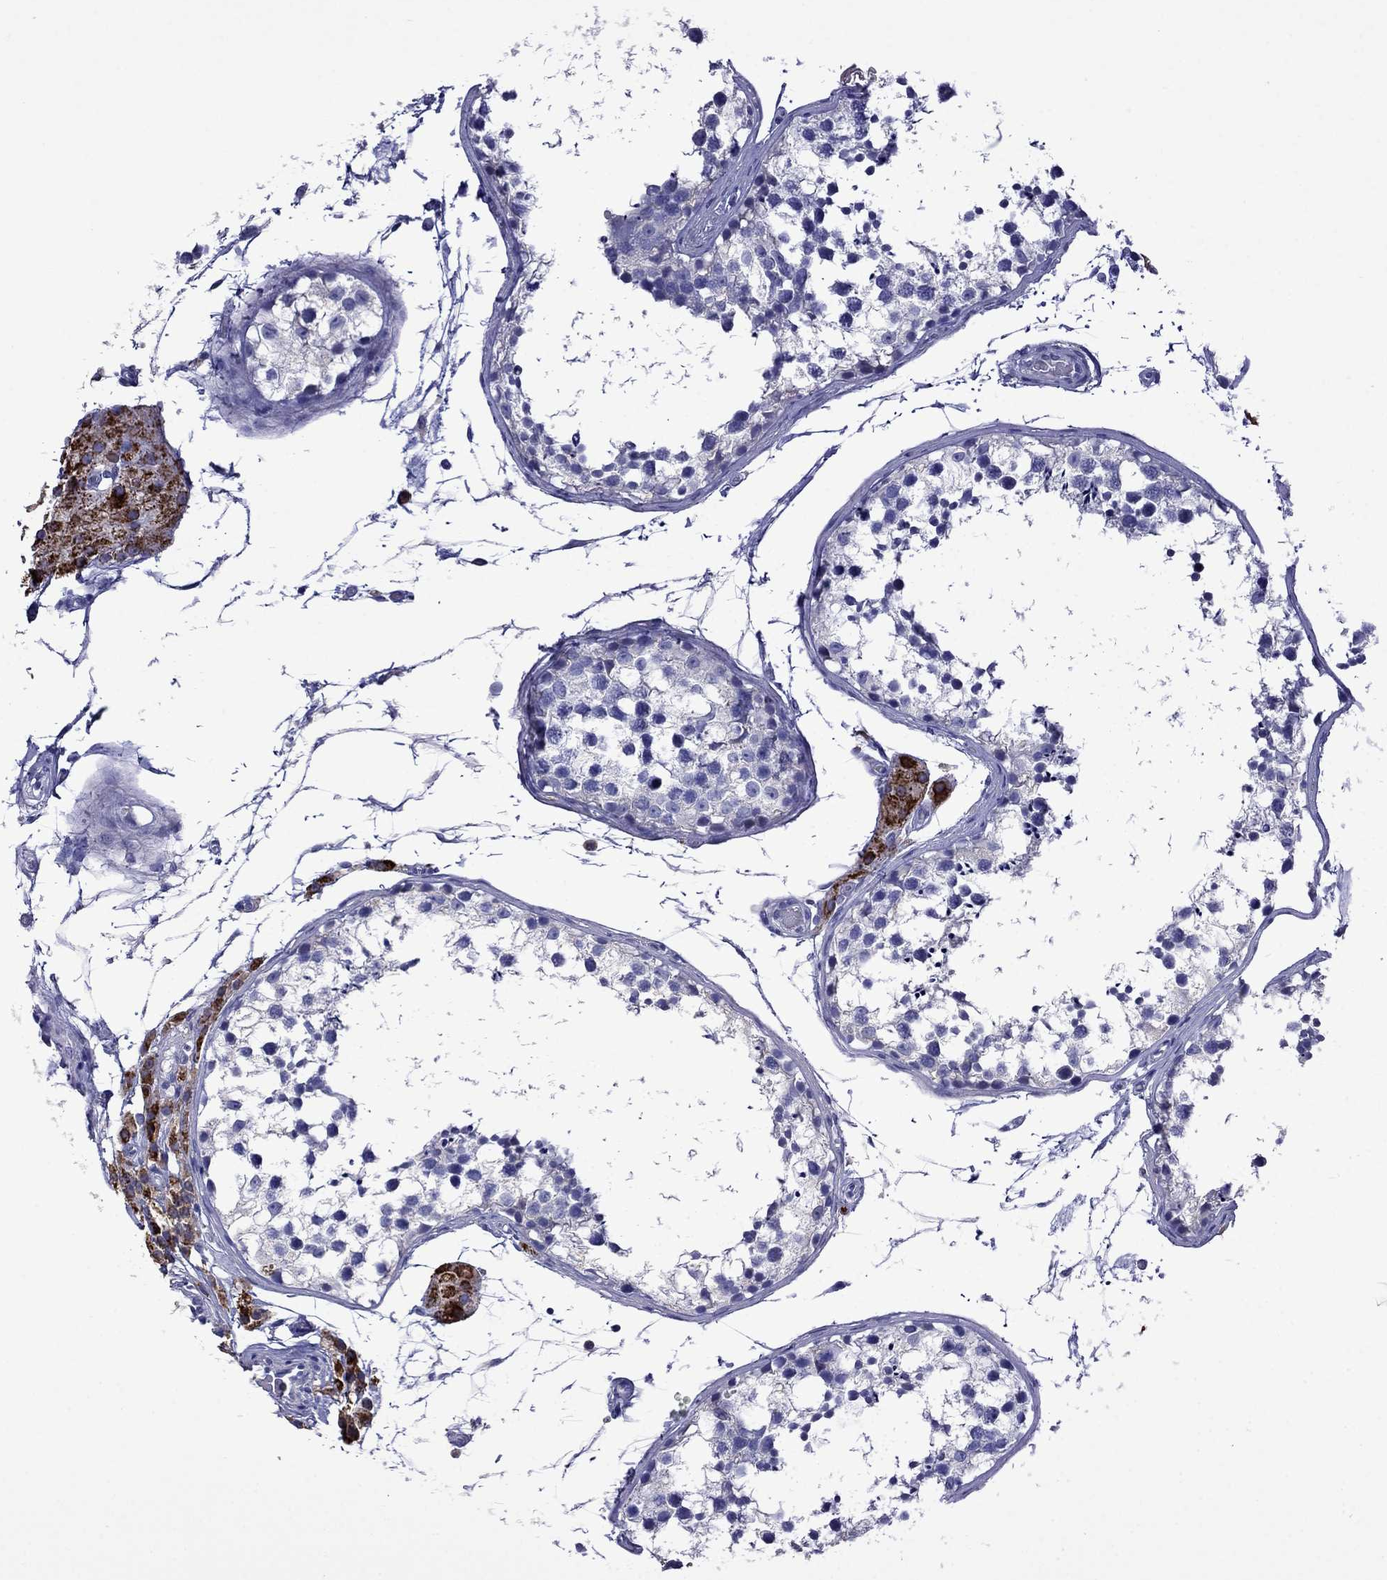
{"staining": {"intensity": "negative", "quantity": "none", "location": "none"}, "tissue": "testis", "cell_type": "Cells in seminiferous ducts", "image_type": "normal", "snomed": [{"axis": "morphology", "description": "Normal tissue, NOS"}, {"axis": "morphology", "description": "Seminoma, NOS"}, {"axis": "topography", "description": "Testis"}], "caption": "Immunohistochemistry (IHC) histopathology image of benign testis stained for a protein (brown), which exhibits no staining in cells in seminiferous ducts.", "gene": "STAR", "patient": {"sex": "male", "age": 65}}